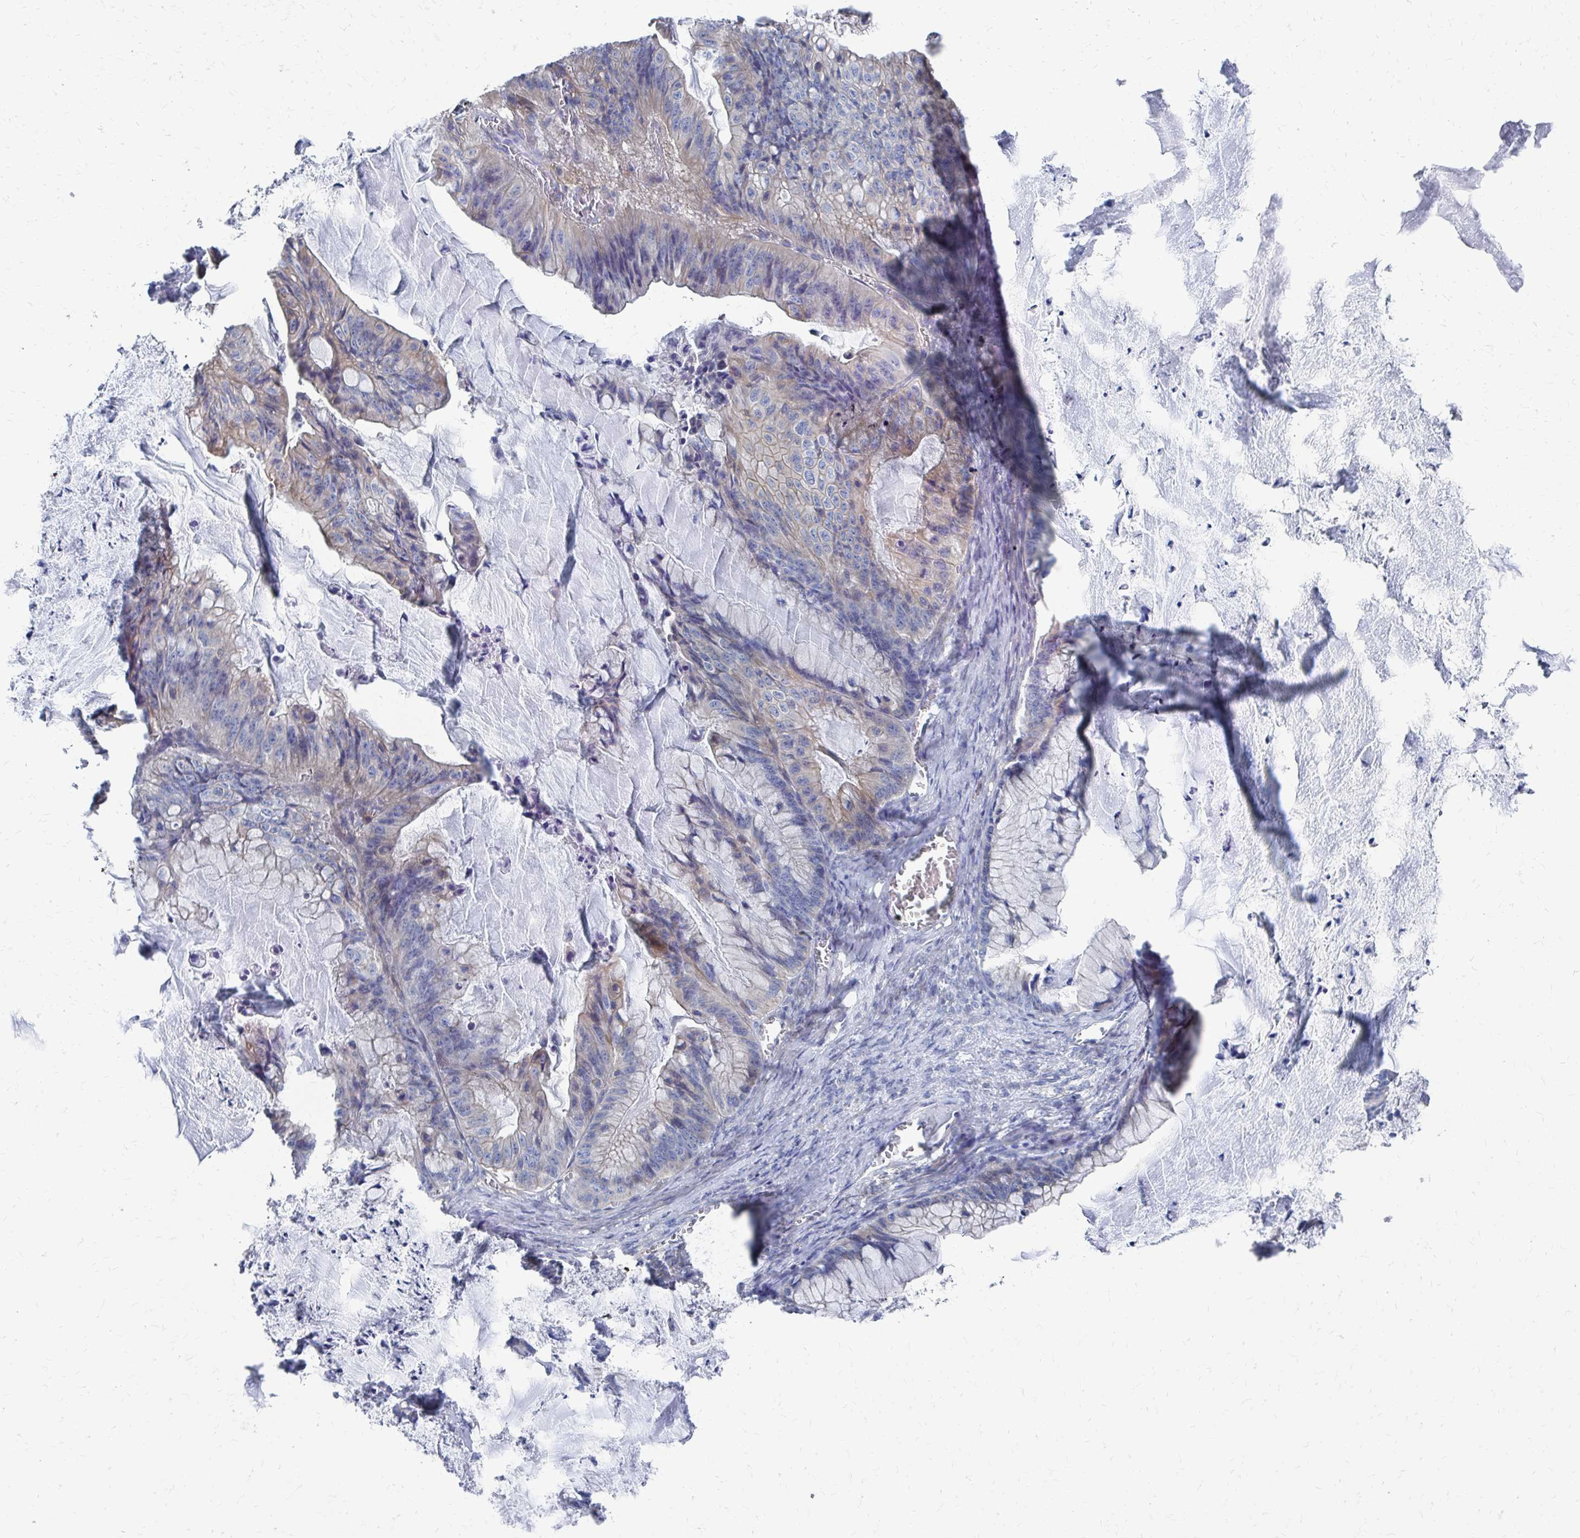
{"staining": {"intensity": "weak", "quantity": "<25%", "location": "cytoplasmic/membranous"}, "tissue": "ovarian cancer", "cell_type": "Tumor cells", "image_type": "cancer", "snomed": [{"axis": "morphology", "description": "Cystadenocarcinoma, mucinous, NOS"}, {"axis": "topography", "description": "Ovary"}], "caption": "Tumor cells are negative for protein expression in human ovarian cancer (mucinous cystadenocarcinoma).", "gene": "PLEKHG7", "patient": {"sex": "female", "age": 72}}